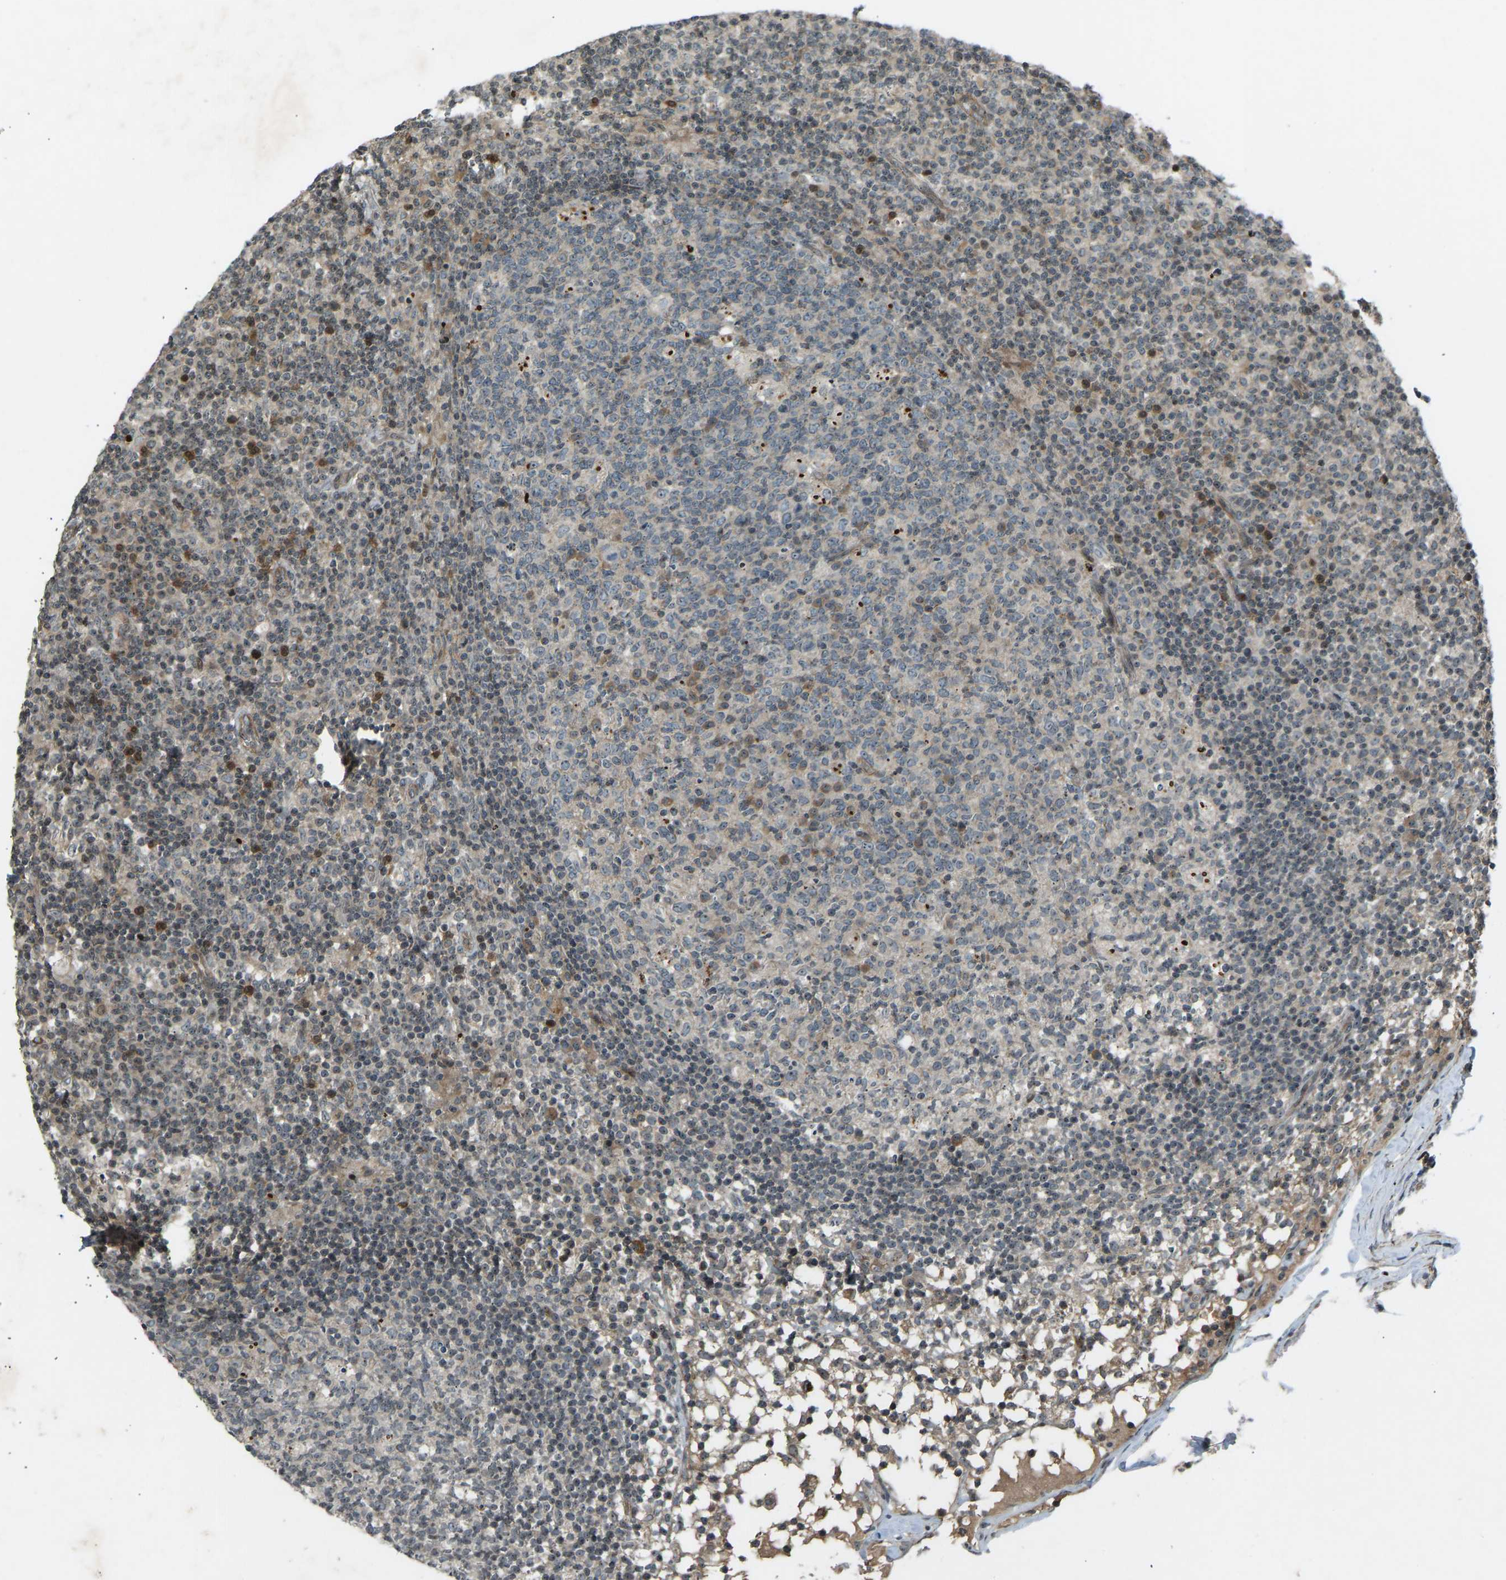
{"staining": {"intensity": "moderate", "quantity": "<25%", "location": "cytoplasmic/membranous"}, "tissue": "lymph node", "cell_type": "Germinal center cells", "image_type": "normal", "snomed": [{"axis": "morphology", "description": "Normal tissue, NOS"}, {"axis": "morphology", "description": "Inflammation, NOS"}, {"axis": "topography", "description": "Lymph node"}], "caption": "Immunohistochemistry image of normal lymph node stained for a protein (brown), which displays low levels of moderate cytoplasmic/membranous staining in approximately <25% of germinal center cells.", "gene": "SVOPL", "patient": {"sex": "male", "age": 55}}